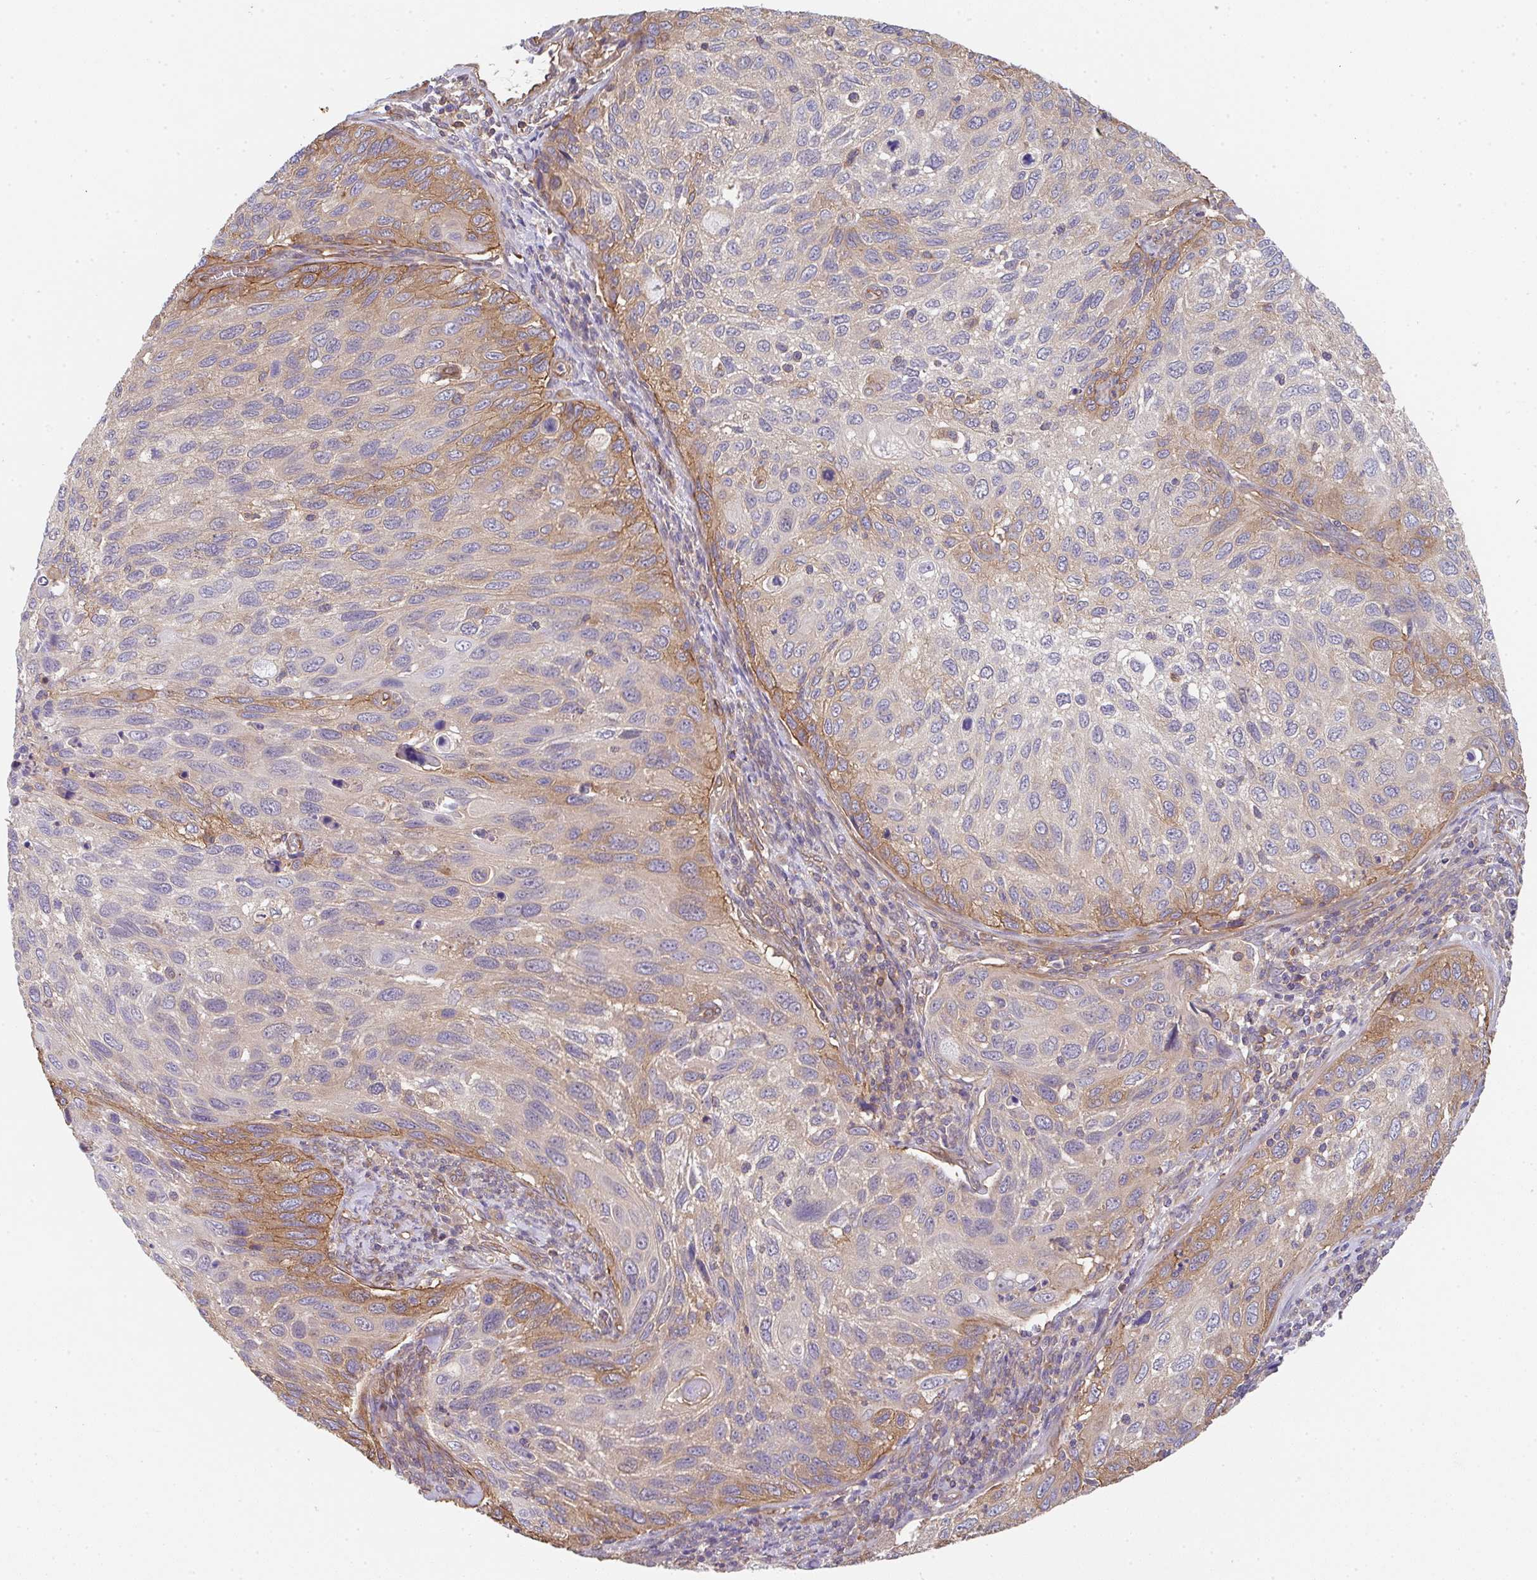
{"staining": {"intensity": "moderate", "quantity": "<25%", "location": "cytoplasmic/membranous"}, "tissue": "cervical cancer", "cell_type": "Tumor cells", "image_type": "cancer", "snomed": [{"axis": "morphology", "description": "Squamous cell carcinoma, NOS"}, {"axis": "topography", "description": "Cervix"}], "caption": "A brown stain highlights moderate cytoplasmic/membranous expression of a protein in cervical squamous cell carcinoma tumor cells. The staining was performed using DAB (3,3'-diaminobenzidine), with brown indicating positive protein expression. Nuclei are stained blue with hematoxylin.", "gene": "TMEM229A", "patient": {"sex": "female", "age": 70}}